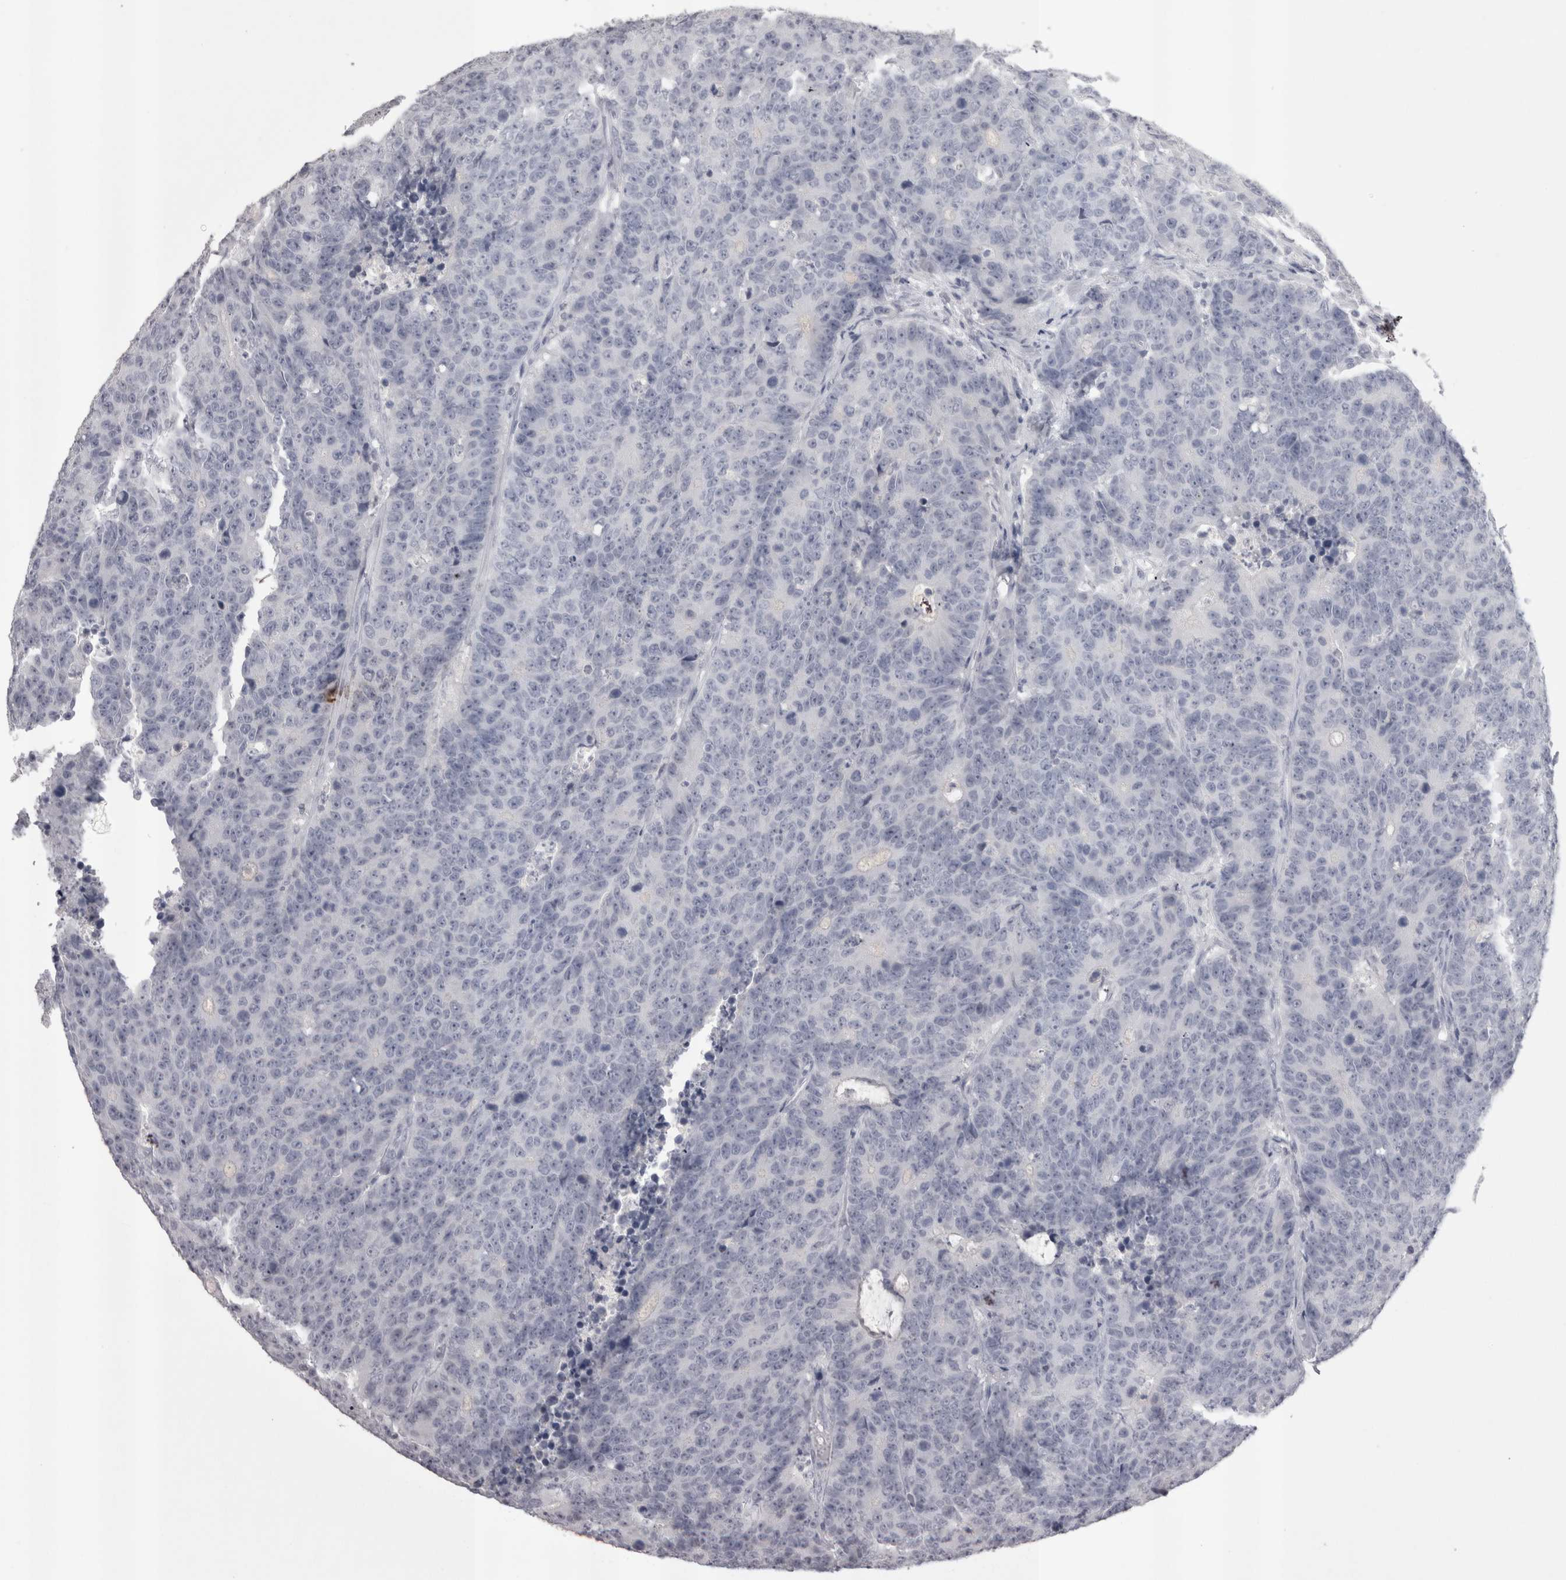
{"staining": {"intensity": "negative", "quantity": "none", "location": "none"}, "tissue": "colorectal cancer", "cell_type": "Tumor cells", "image_type": "cancer", "snomed": [{"axis": "morphology", "description": "Adenocarcinoma, NOS"}, {"axis": "topography", "description": "Colon"}], "caption": "Immunohistochemistry of human adenocarcinoma (colorectal) demonstrates no staining in tumor cells. Nuclei are stained in blue.", "gene": "LAX1", "patient": {"sex": "female", "age": 86}}